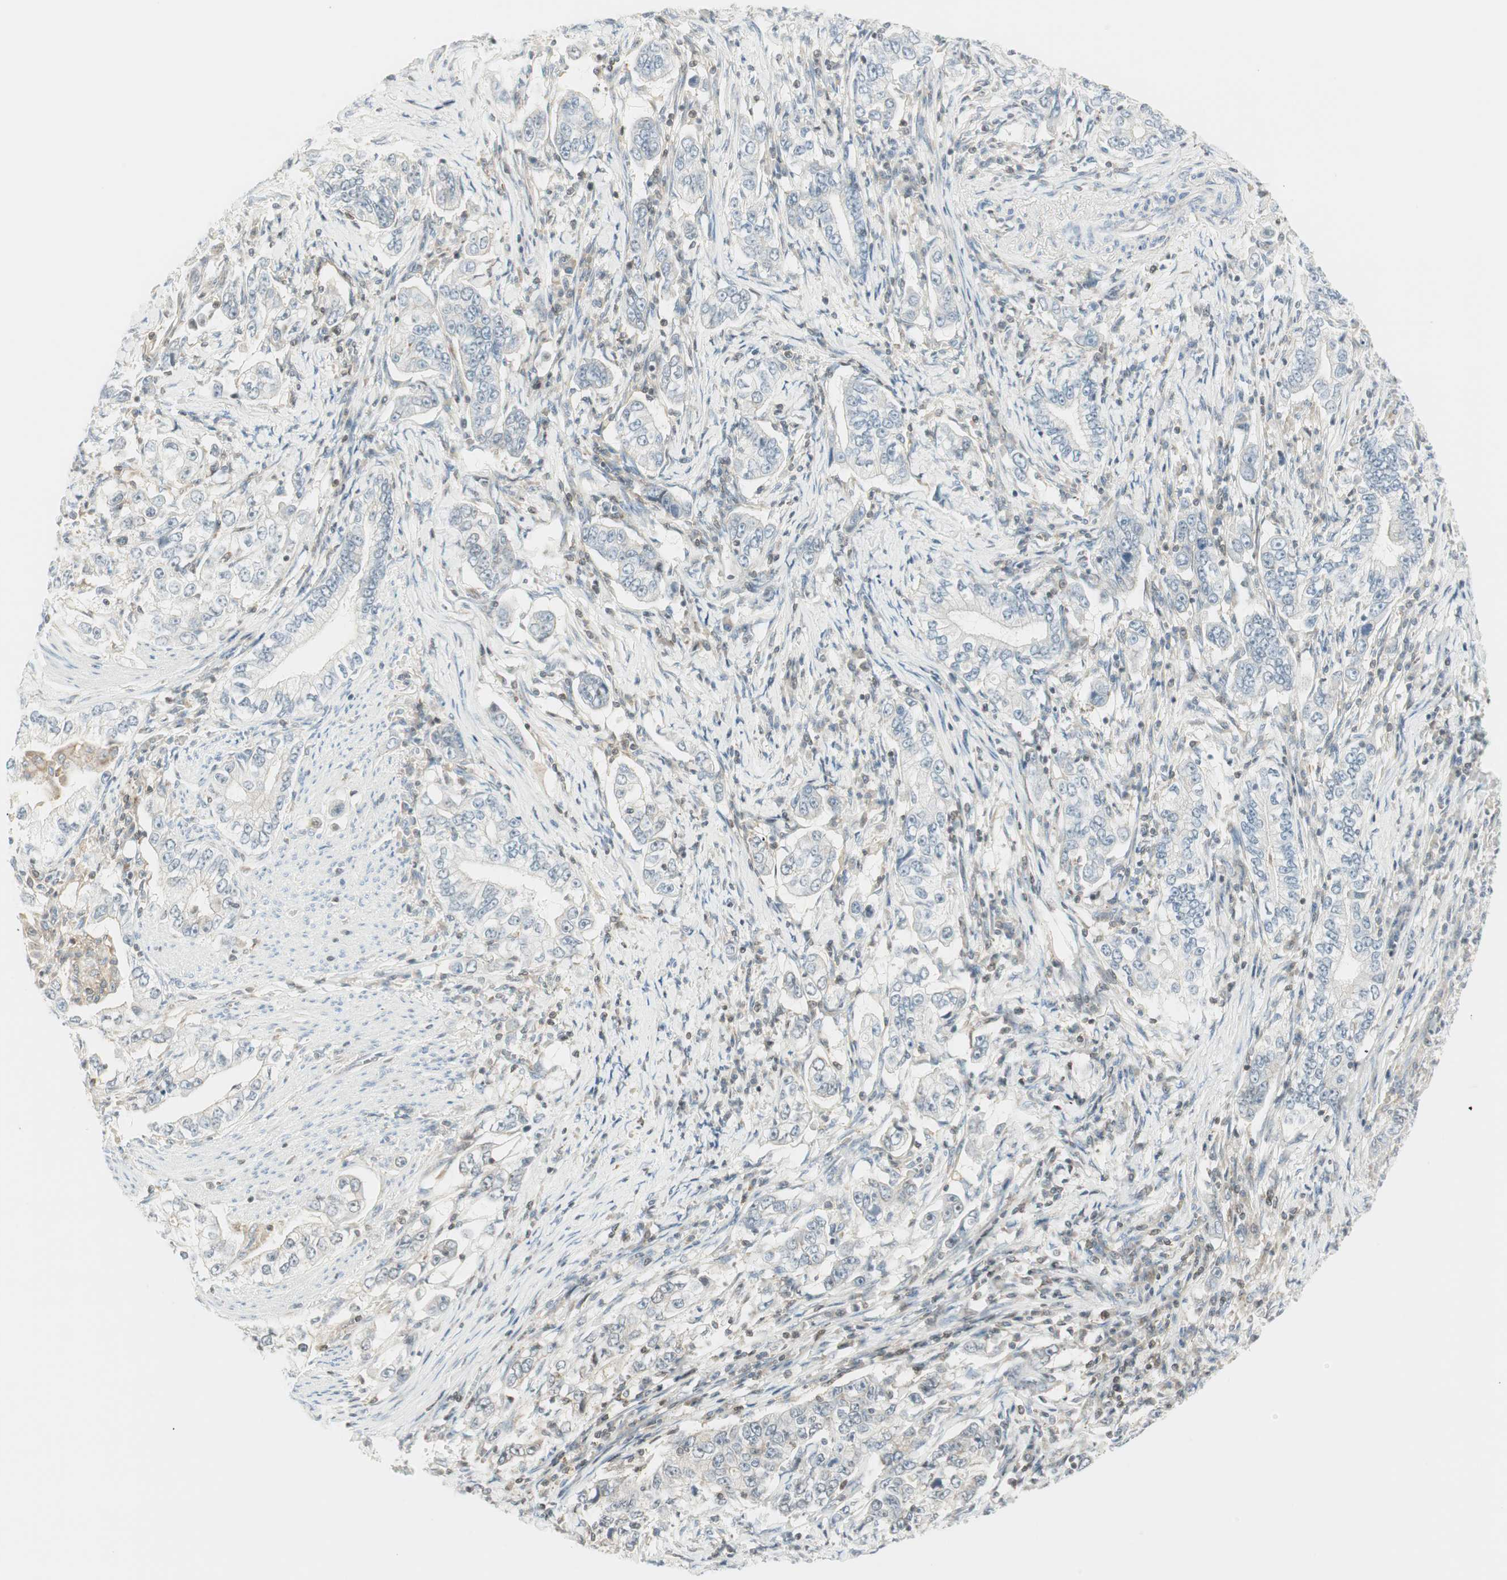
{"staining": {"intensity": "weak", "quantity": ">75%", "location": "cytoplasmic/membranous"}, "tissue": "stomach cancer", "cell_type": "Tumor cells", "image_type": "cancer", "snomed": [{"axis": "morphology", "description": "Adenocarcinoma, NOS"}, {"axis": "topography", "description": "Stomach, lower"}], "caption": "Immunohistochemical staining of human stomach adenocarcinoma demonstrates low levels of weak cytoplasmic/membranous staining in approximately >75% of tumor cells.", "gene": "PPP1CA", "patient": {"sex": "female", "age": 72}}